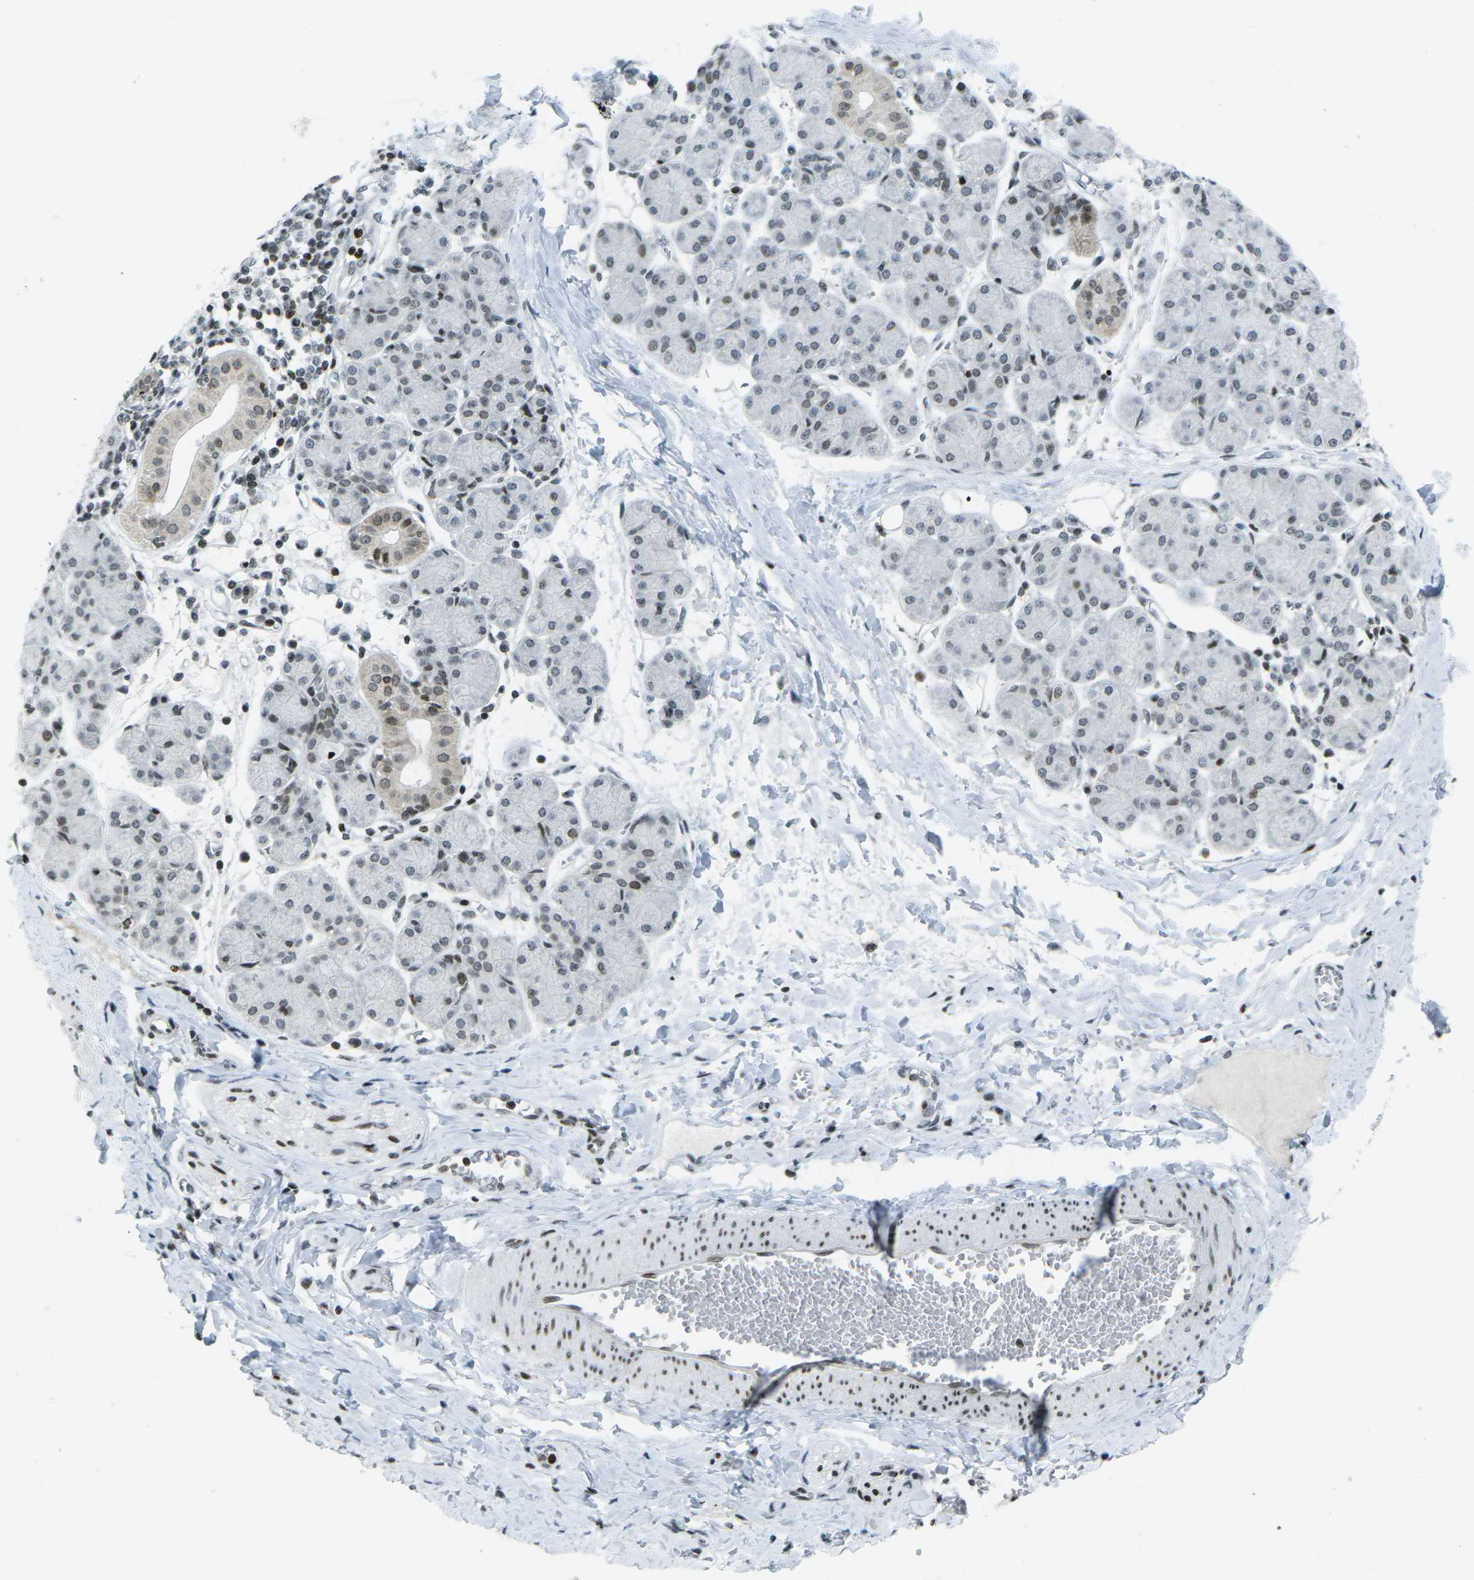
{"staining": {"intensity": "strong", "quantity": "25%-75%", "location": "nuclear"}, "tissue": "salivary gland", "cell_type": "Glandular cells", "image_type": "normal", "snomed": [{"axis": "morphology", "description": "Normal tissue, NOS"}, {"axis": "morphology", "description": "Inflammation, NOS"}, {"axis": "topography", "description": "Lymph node"}, {"axis": "topography", "description": "Salivary gland"}], "caption": "IHC of normal salivary gland exhibits high levels of strong nuclear staining in about 25%-75% of glandular cells.", "gene": "EME1", "patient": {"sex": "male", "age": 3}}